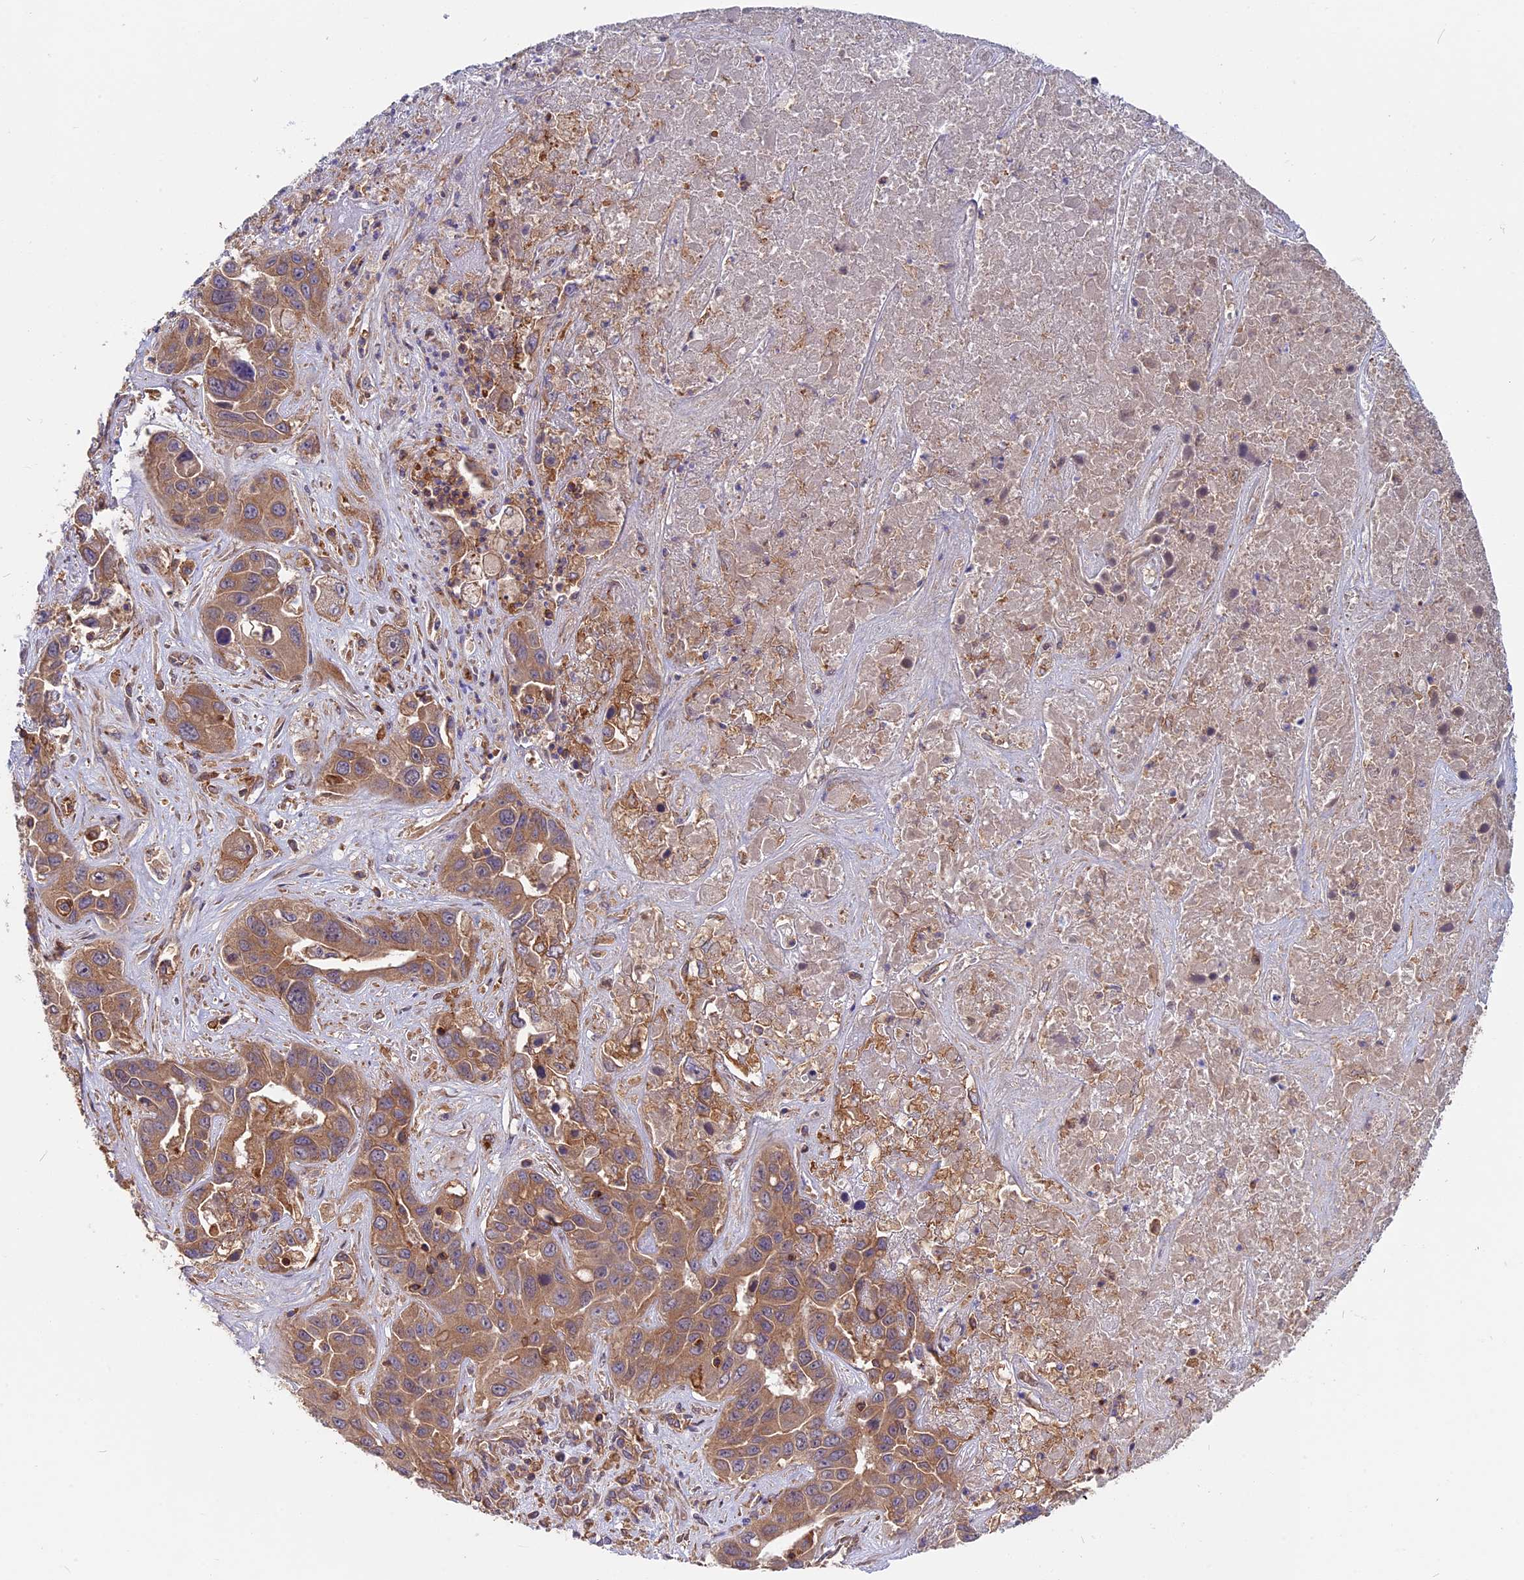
{"staining": {"intensity": "moderate", "quantity": ">75%", "location": "cytoplasmic/membranous"}, "tissue": "liver cancer", "cell_type": "Tumor cells", "image_type": "cancer", "snomed": [{"axis": "morphology", "description": "Cholangiocarcinoma"}, {"axis": "topography", "description": "Liver"}], "caption": "Cholangiocarcinoma (liver) tissue exhibits moderate cytoplasmic/membranous positivity in approximately >75% of tumor cells (DAB IHC with brightfield microscopy, high magnification).", "gene": "MYO9B", "patient": {"sex": "female", "age": 52}}